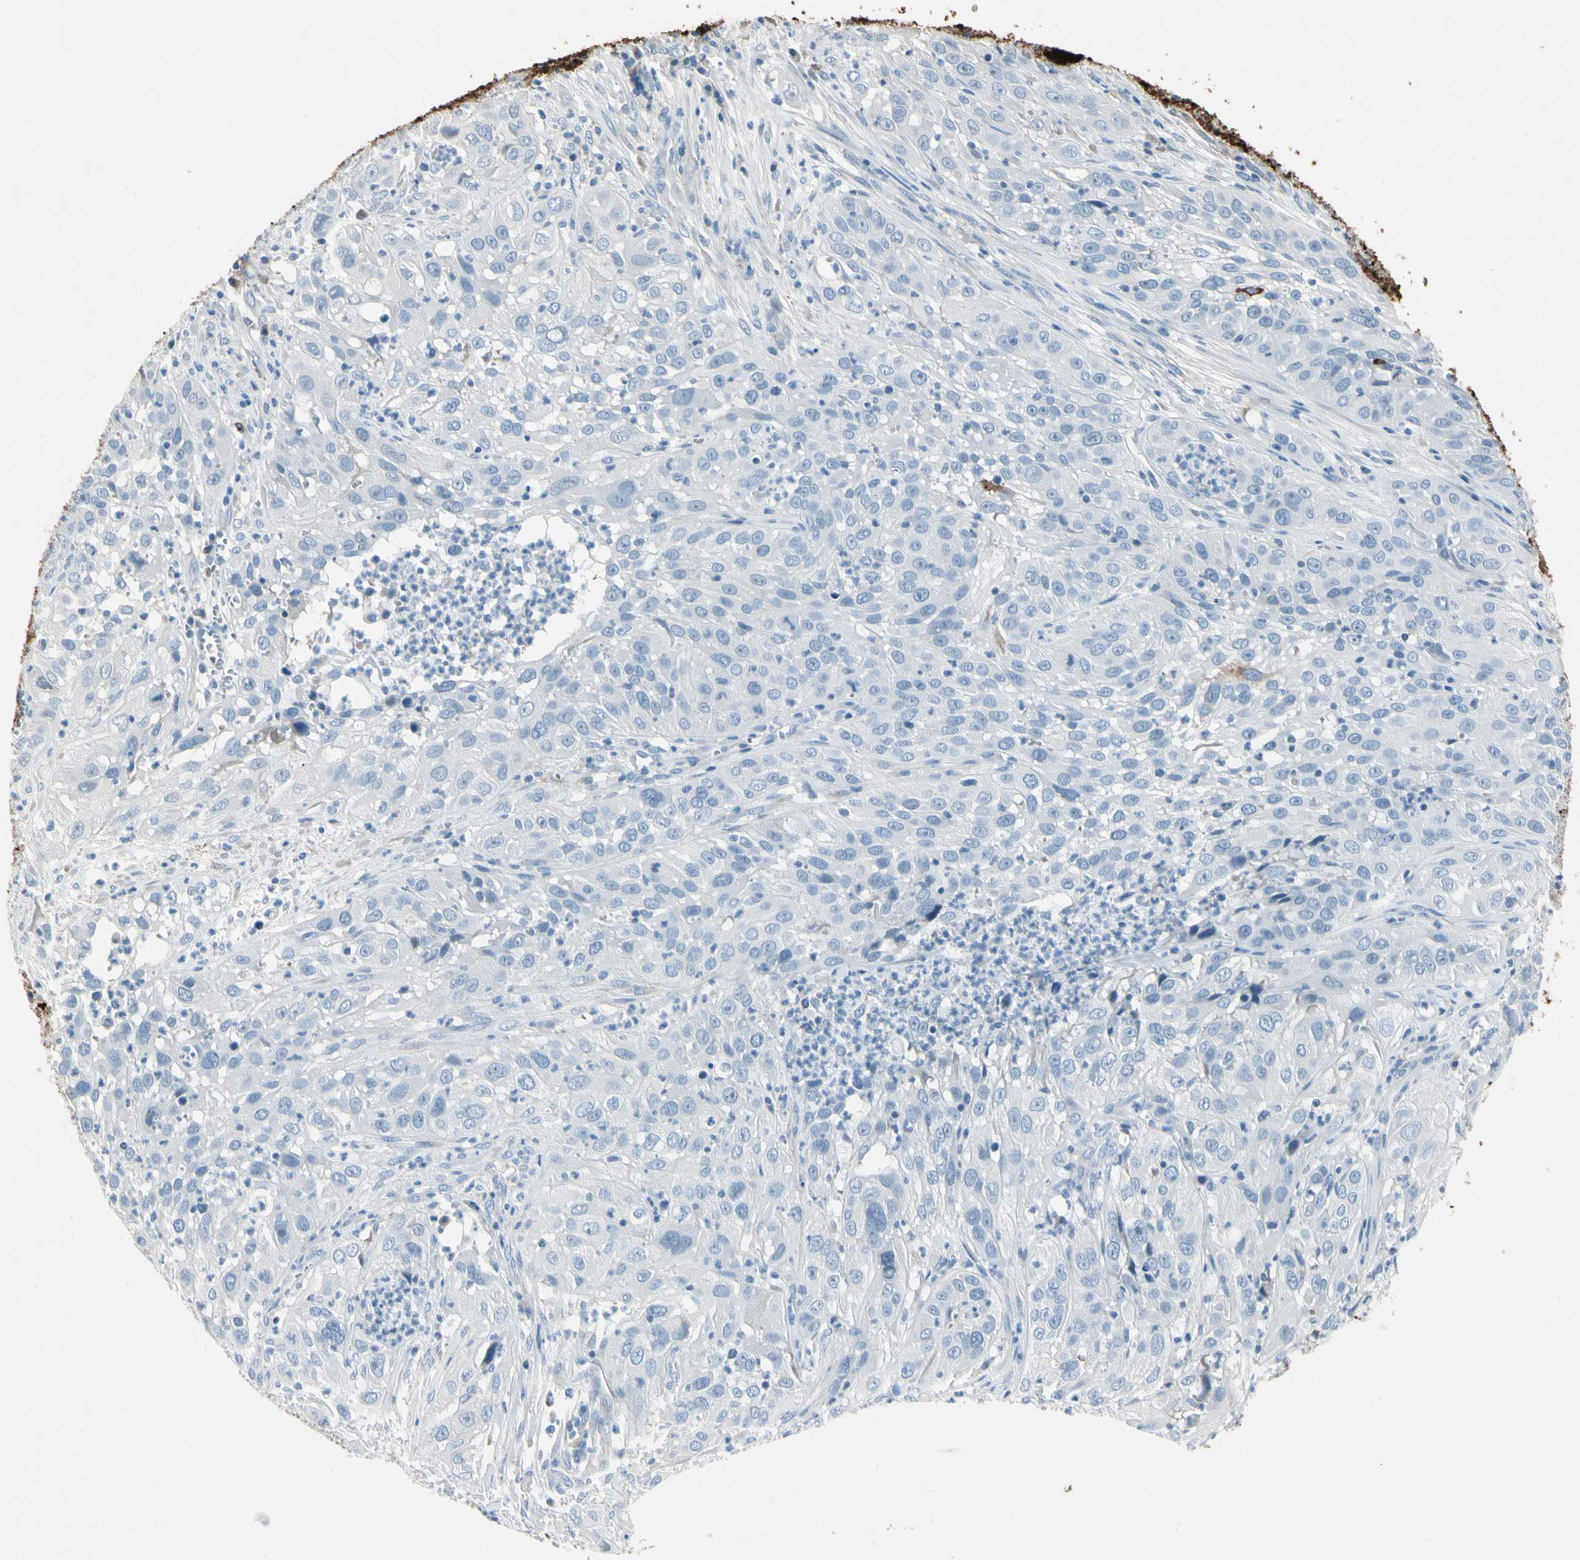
{"staining": {"intensity": "negative", "quantity": "none", "location": "none"}, "tissue": "cervical cancer", "cell_type": "Tumor cells", "image_type": "cancer", "snomed": [{"axis": "morphology", "description": "Squamous cell carcinoma, NOS"}, {"axis": "topography", "description": "Cervix"}], "caption": "This is a photomicrograph of immunohistochemistry (IHC) staining of squamous cell carcinoma (cervical), which shows no positivity in tumor cells.", "gene": "PIGR", "patient": {"sex": "female", "age": 32}}